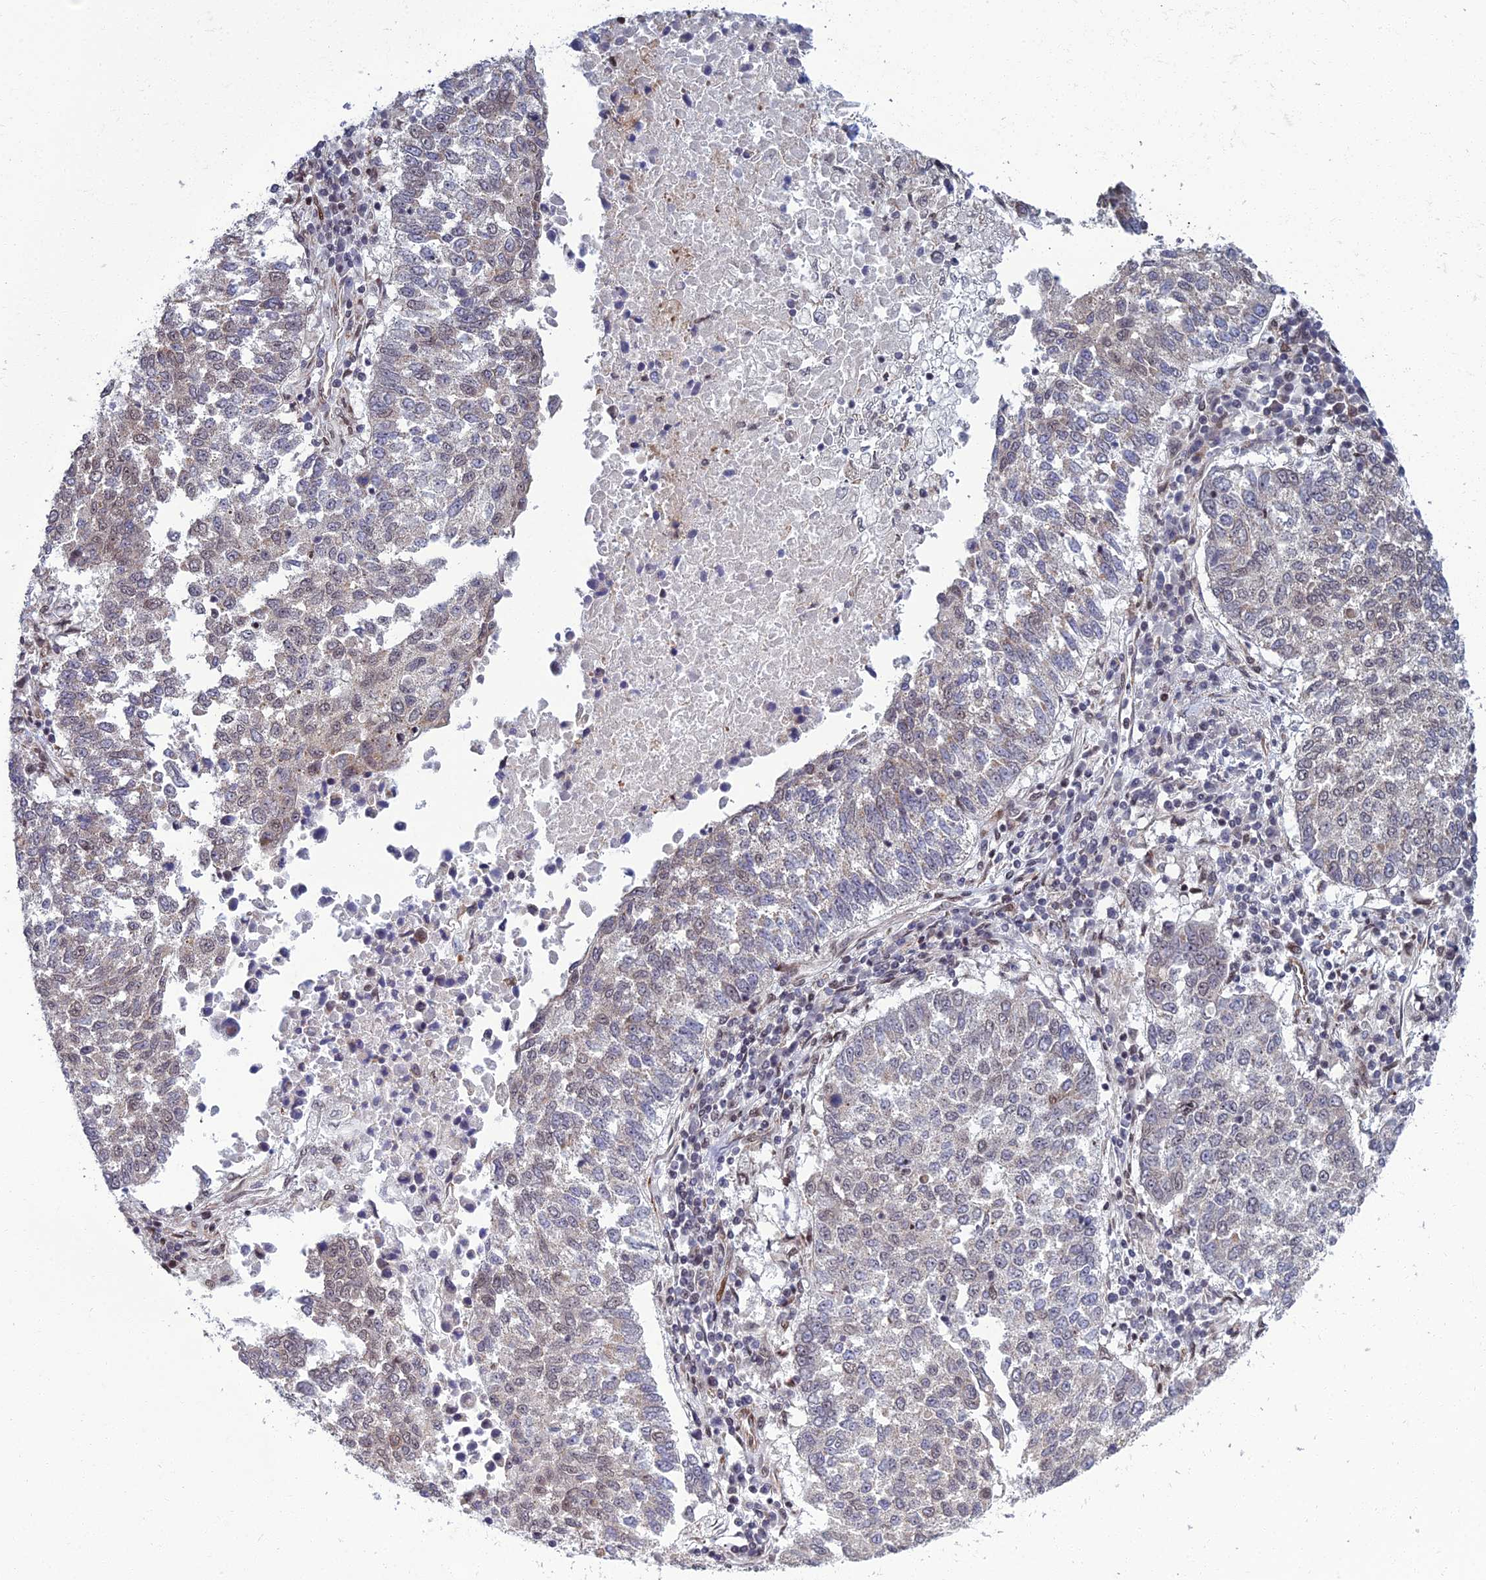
{"staining": {"intensity": "weak", "quantity": "<25%", "location": "cytoplasmic/membranous"}, "tissue": "lung cancer", "cell_type": "Tumor cells", "image_type": "cancer", "snomed": [{"axis": "morphology", "description": "Squamous cell carcinoma, NOS"}, {"axis": "topography", "description": "Lung"}], "caption": "Human lung cancer (squamous cell carcinoma) stained for a protein using IHC displays no staining in tumor cells.", "gene": "ZNF668", "patient": {"sex": "male", "age": 73}}